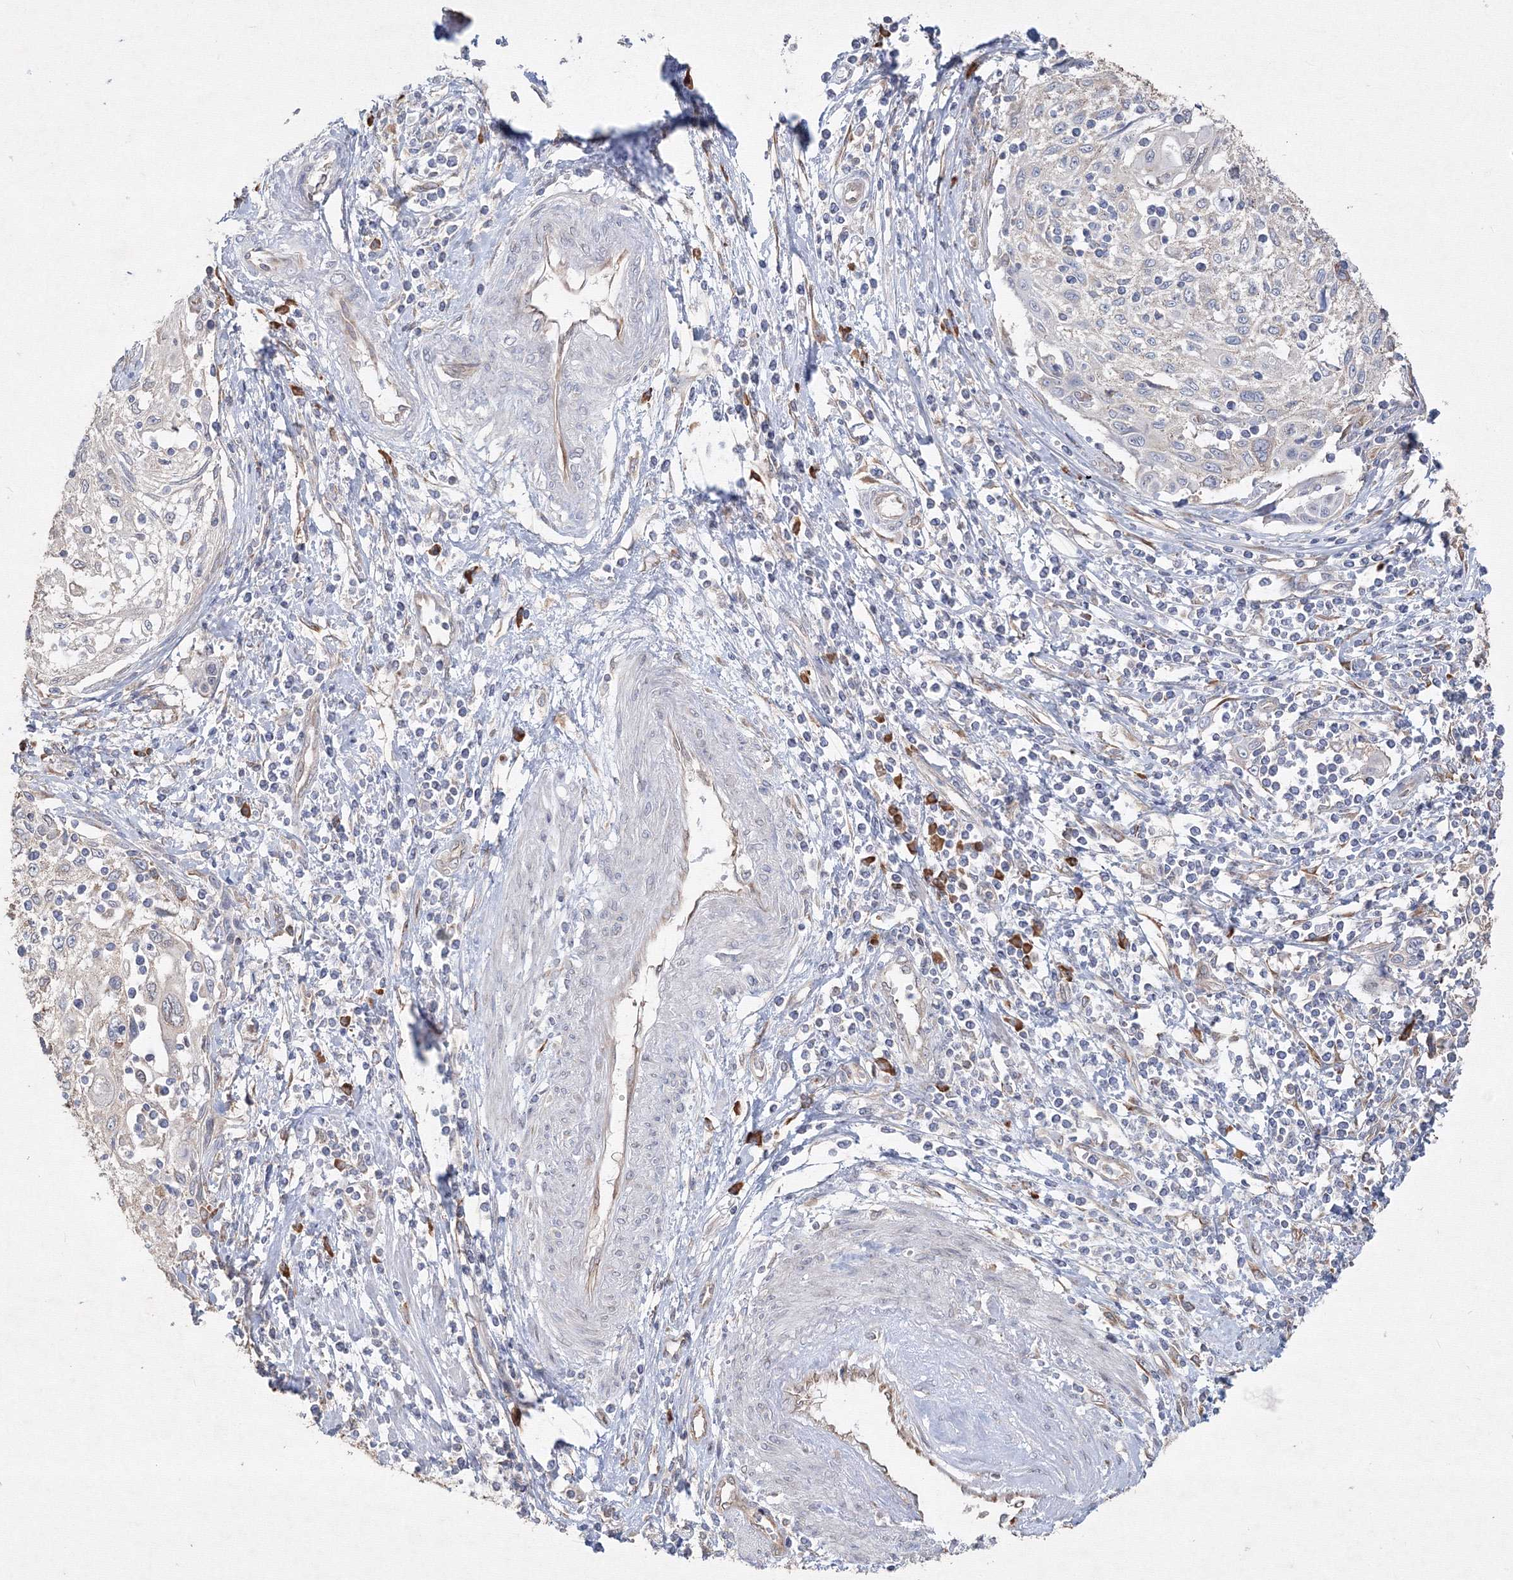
{"staining": {"intensity": "negative", "quantity": "none", "location": "none"}, "tissue": "cervical cancer", "cell_type": "Tumor cells", "image_type": "cancer", "snomed": [{"axis": "morphology", "description": "Squamous cell carcinoma, NOS"}, {"axis": "topography", "description": "Cervix"}], "caption": "Tumor cells are negative for brown protein staining in cervical cancer (squamous cell carcinoma).", "gene": "FBXL8", "patient": {"sex": "female", "age": 70}}